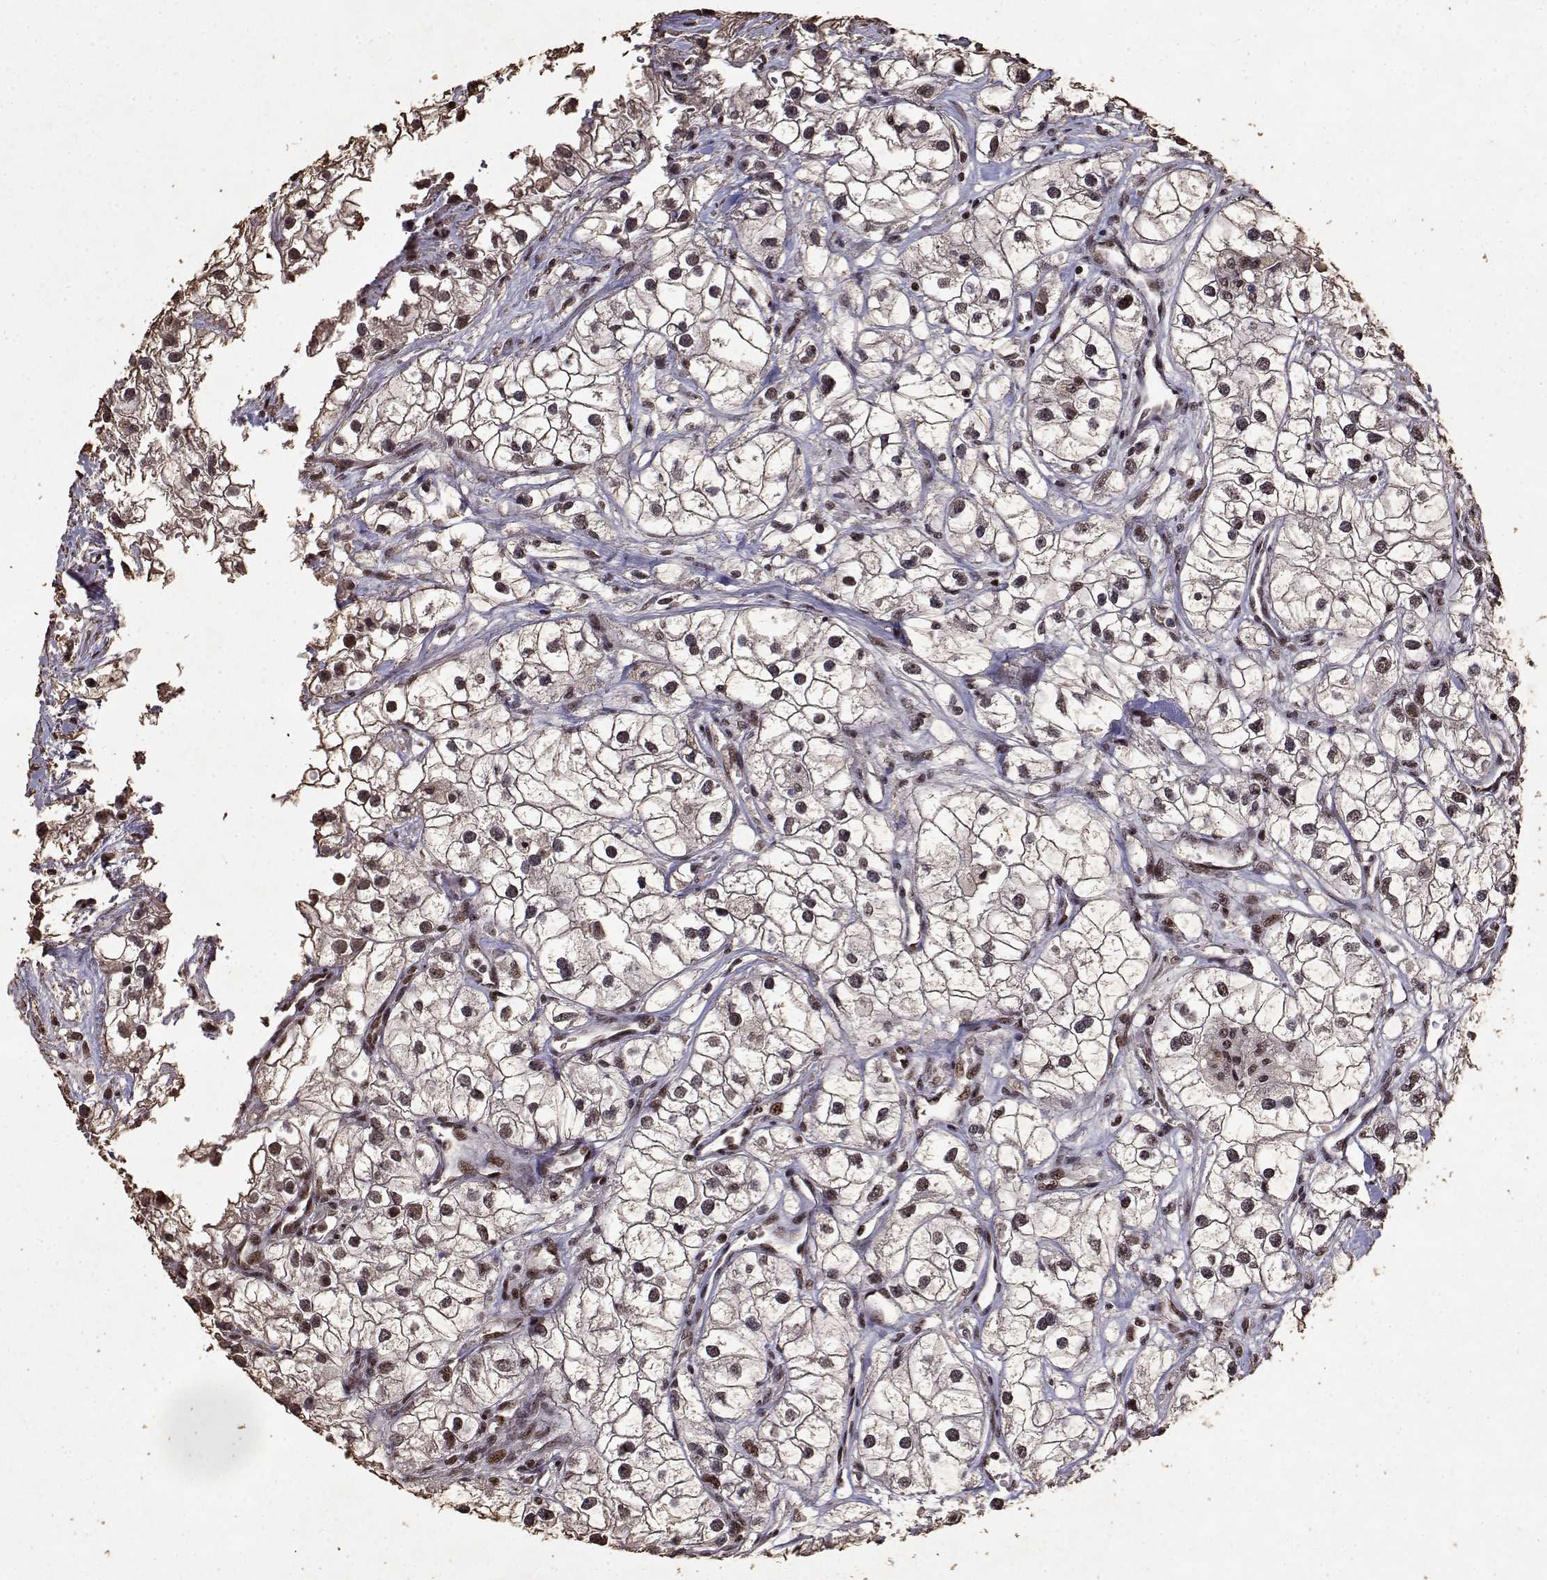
{"staining": {"intensity": "moderate", "quantity": ">75%", "location": "nuclear"}, "tissue": "renal cancer", "cell_type": "Tumor cells", "image_type": "cancer", "snomed": [{"axis": "morphology", "description": "Adenocarcinoma, NOS"}, {"axis": "topography", "description": "Kidney"}], "caption": "Renal cancer (adenocarcinoma) stained with immunohistochemistry demonstrates moderate nuclear staining in approximately >75% of tumor cells.", "gene": "TOE1", "patient": {"sex": "male", "age": 59}}